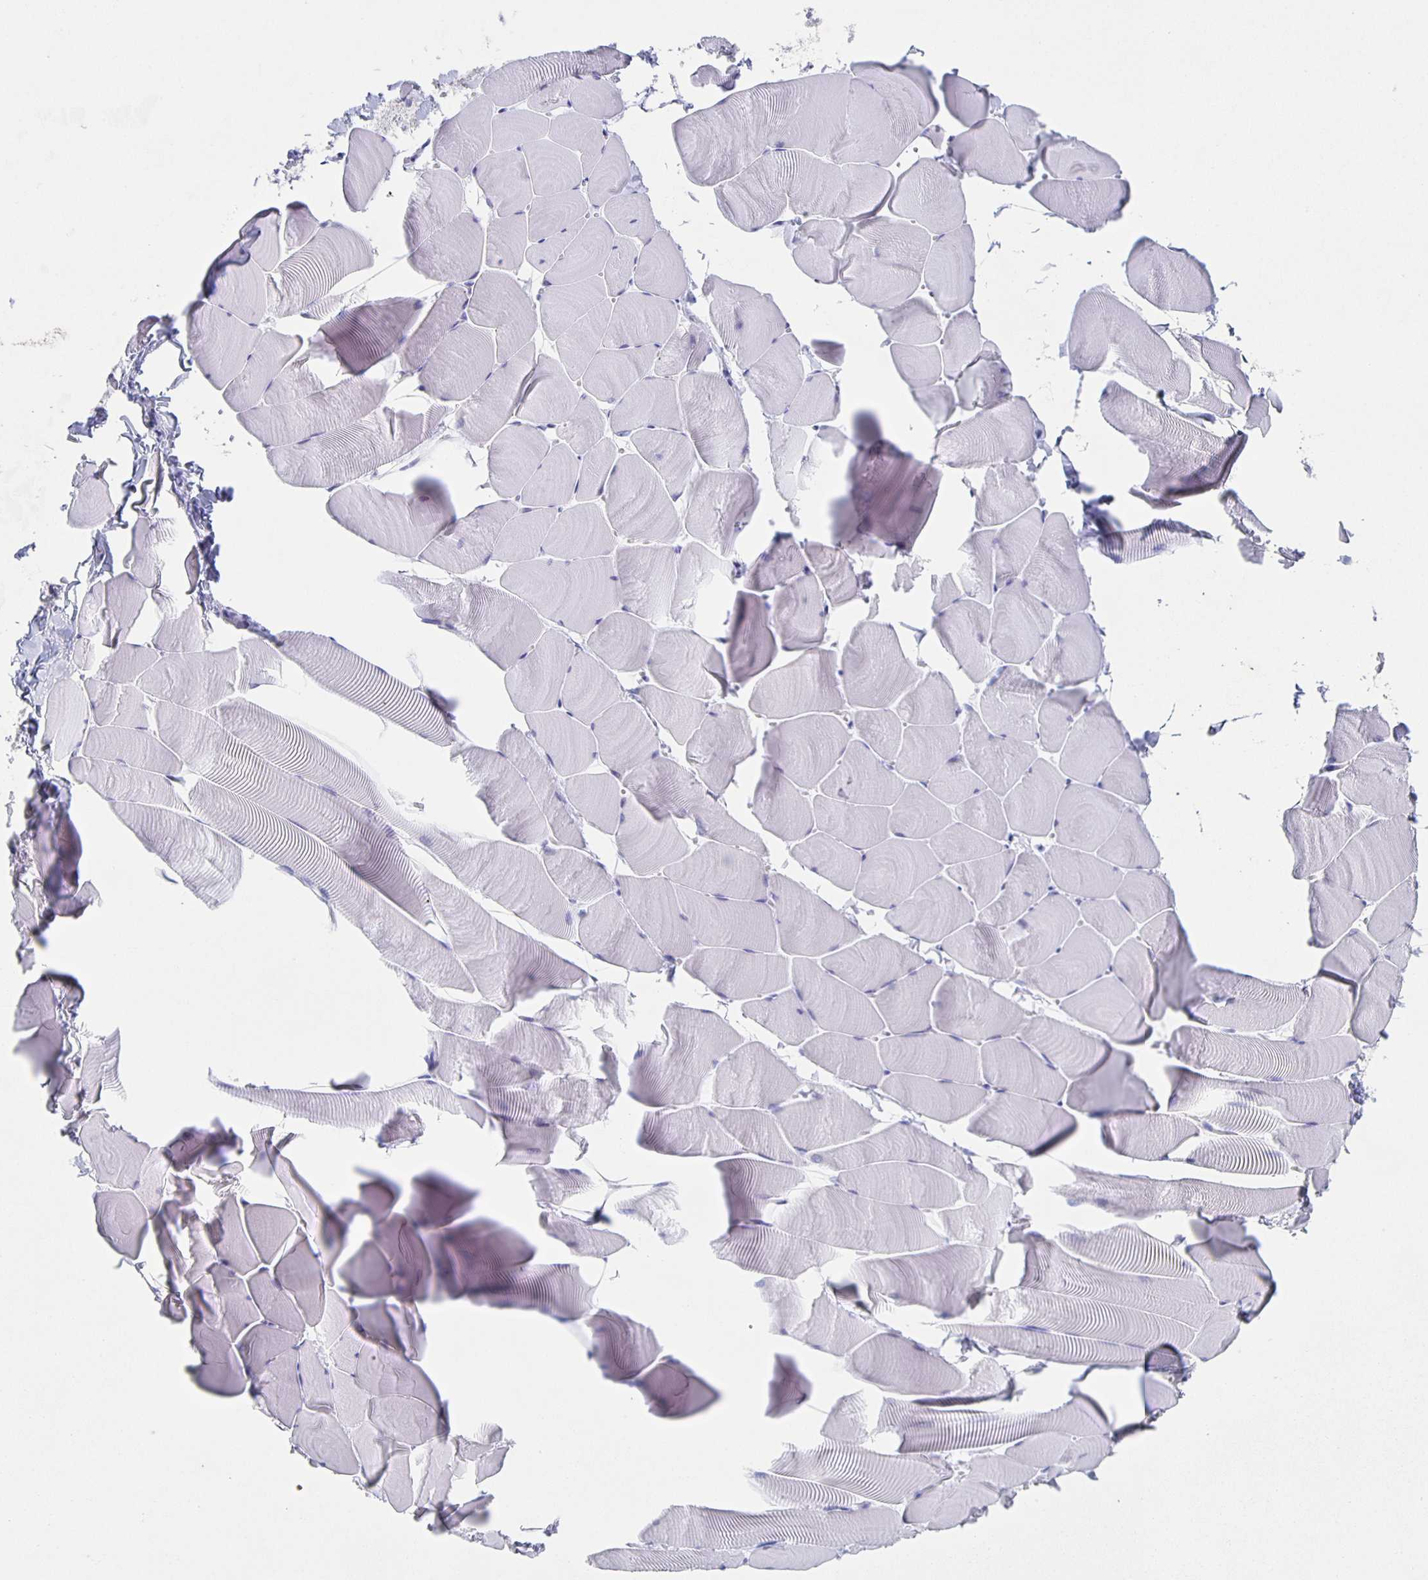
{"staining": {"intensity": "negative", "quantity": "none", "location": "none"}, "tissue": "skeletal muscle", "cell_type": "Myocytes", "image_type": "normal", "snomed": [{"axis": "morphology", "description": "Normal tissue, NOS"}, {"axis": "topography", "description": "Skeletal muscle"}], "caption": "Immunohistochemistry (IHC) of benign human skeletal muscle shows no staining in myocytes. (Stains: DAB immunohistochemistry with hematoxylin counter stain, Microscopy: brightfield microscopy at high magnification).", "gene": "SLC34A2", "patient": {"sex": "male", "age": 25}}